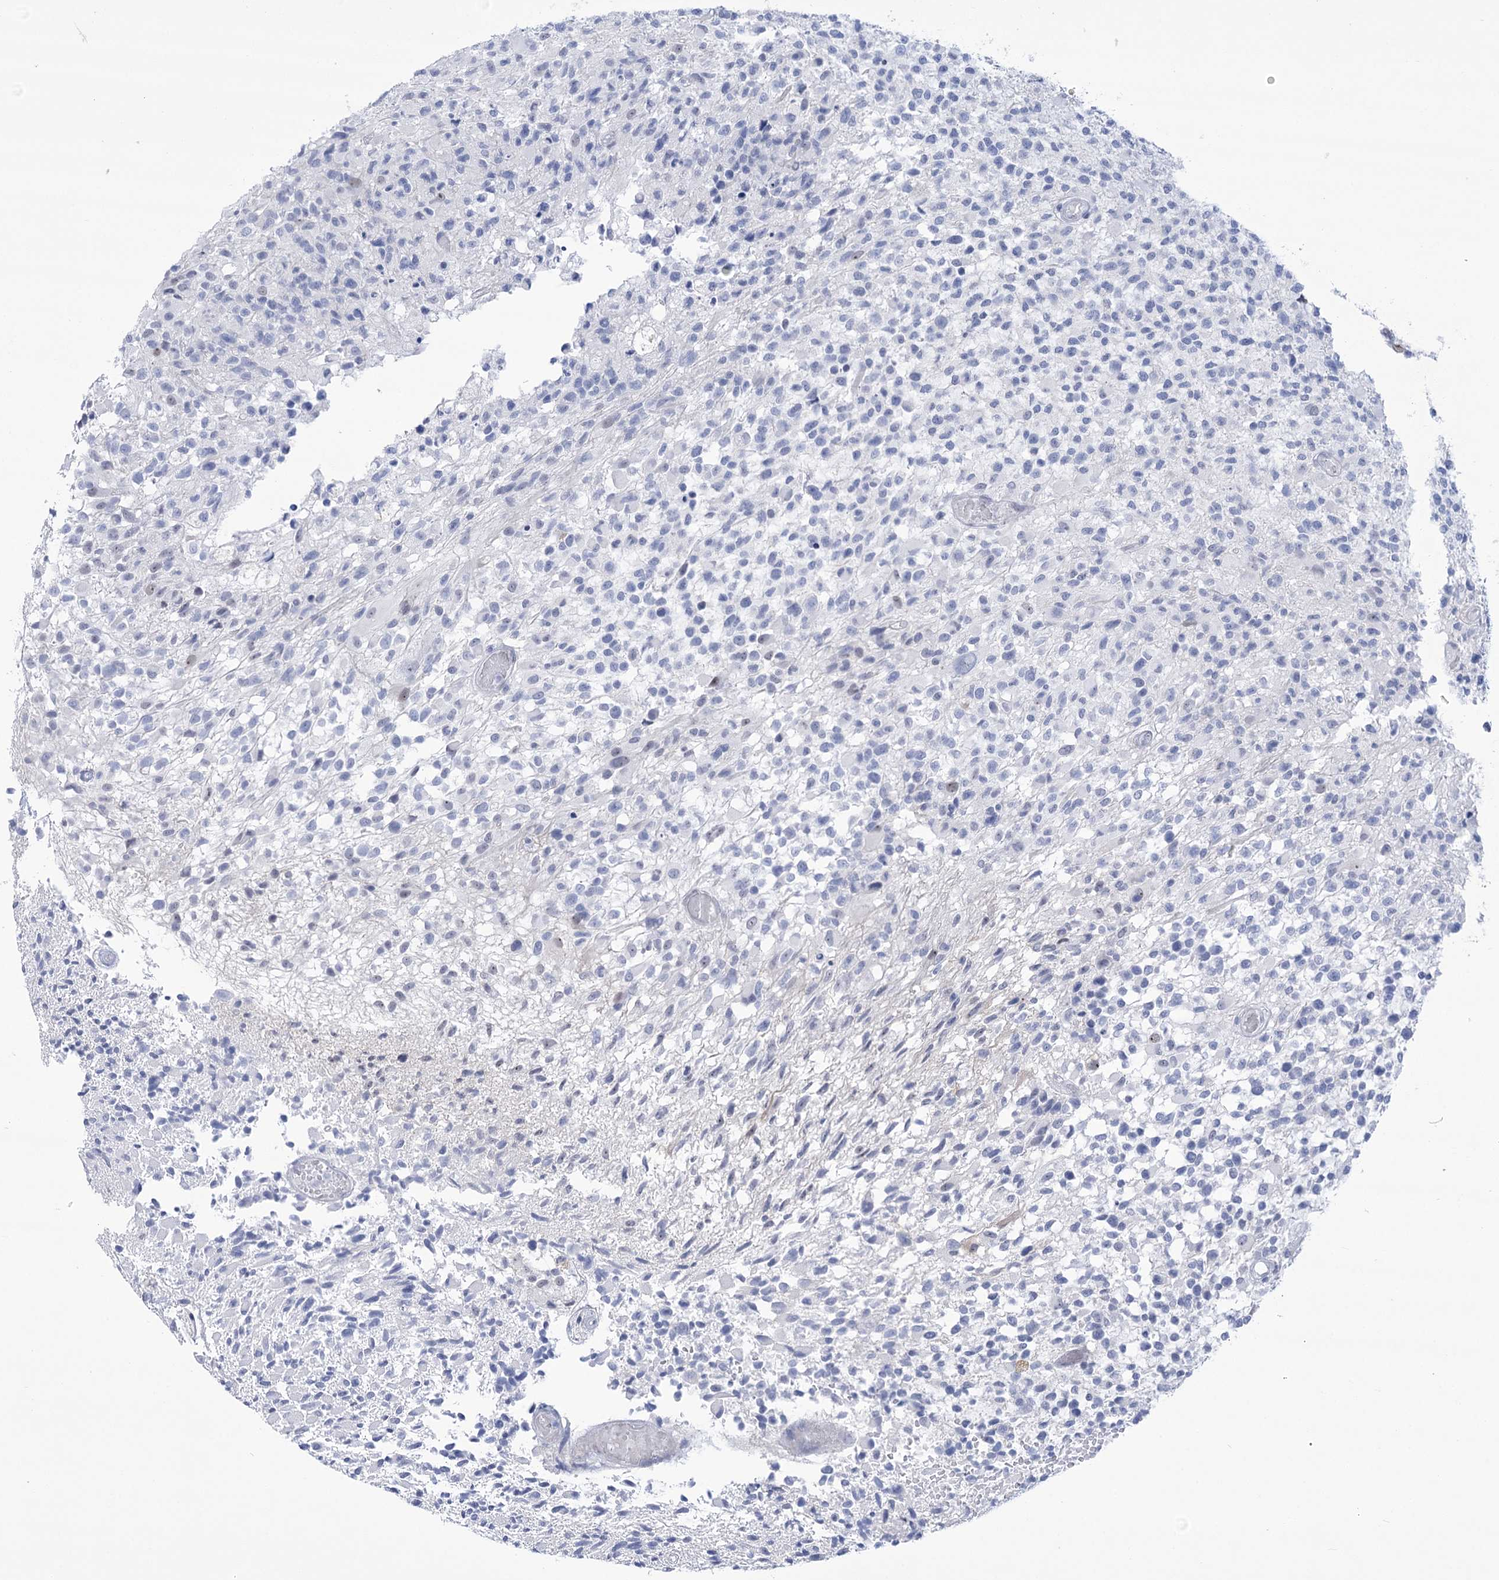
{"staining": {"intensity": "negative", "quantity": "none", "location": "none"}, "tissue": "glioma", "cell_type": "Tumor cells", "image_type": "cancer", "snomed": [{"axis": "morphology", "description": "Glioma, malignant, High grade"}, {"axis": "morphology", "description": "Glioblastoma, NOS"}, {"axis": "topography", "description": "Brain"}], "caption": "IHC of glioma demonstrates no expression in tumor cells.", "gene": "HORMAD1", "patient": {"sex": "male", "age": 60}}